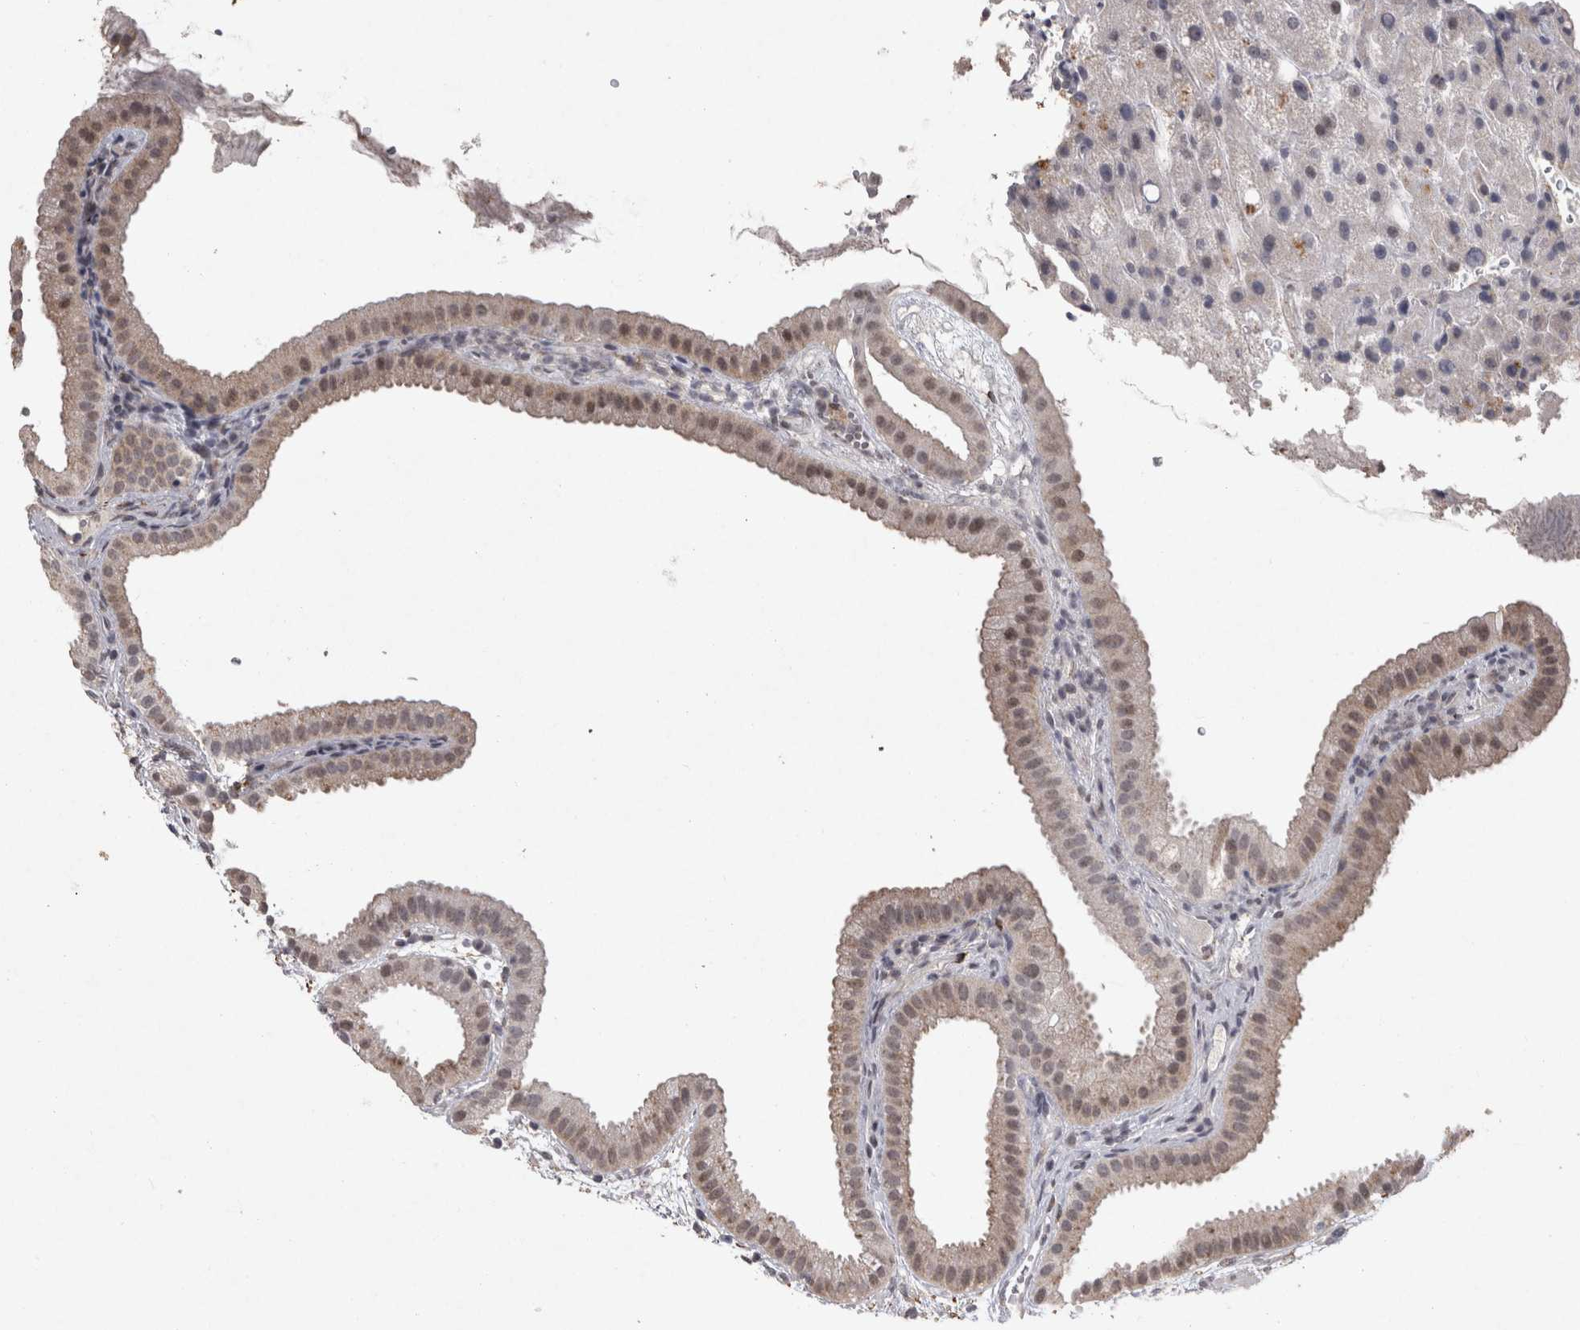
{"staining": {"intensity": "weak", "quantity": "25%-75%", "location": "cytoplasmic/membranous,nuclear"}, "tissue": "gallbladder", "cell_type": "Glandular cells", "image_type": "normal", "snomed": [{"axis": "morphology", "description": "Normal tissue, NOS"}, {"axis": "topography", "description": "Gallbladder"}], "caption": "Brown immunohistochemical staining in unremarkable human gallbladder reveals weak cytoplasmic/membranous,nuclear expression in approximately 25%-75% of glandular cells.", "gene": "MEP1A", "patient": {"sex": "female", "age": 64}}